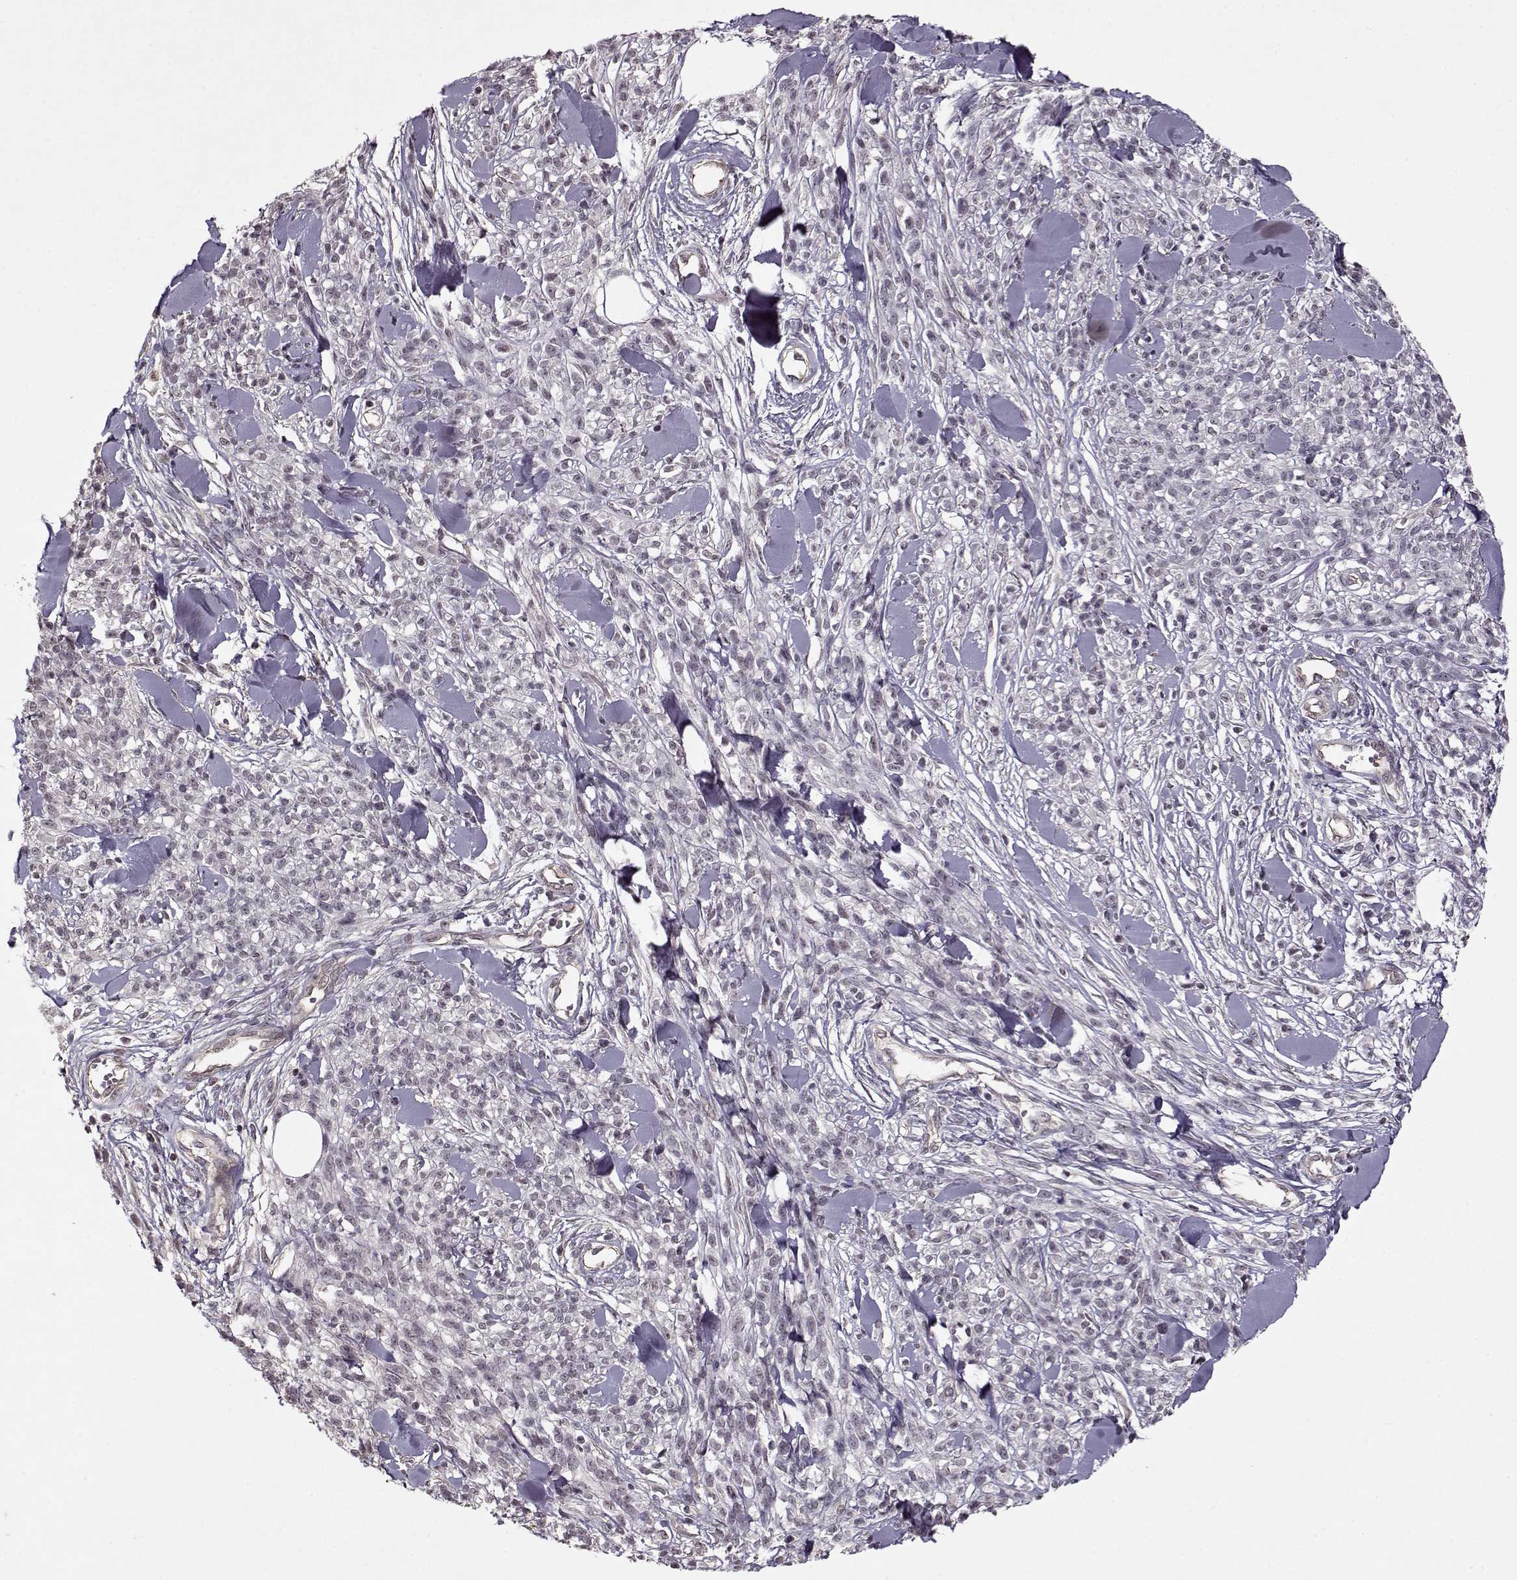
{"staining": {"intensity": "negative", "quantity": "none", "location": "none"}, "tissue": "melanoma", "cell_type": "Tumor cells", "image_type": "cancer", "snomed": [{"axis": "morphology", "description": "Malignant melanoma, NOS"}, {"axis": "topography", "description": "Skin"}, {"axis": "topography", "description": "Skin of trunk"}], "caption": "Tumor cells are negative for brown protein staining in melanoma.", "gene": "KRT9", "patient": {"sex": "male", "age": 74}}